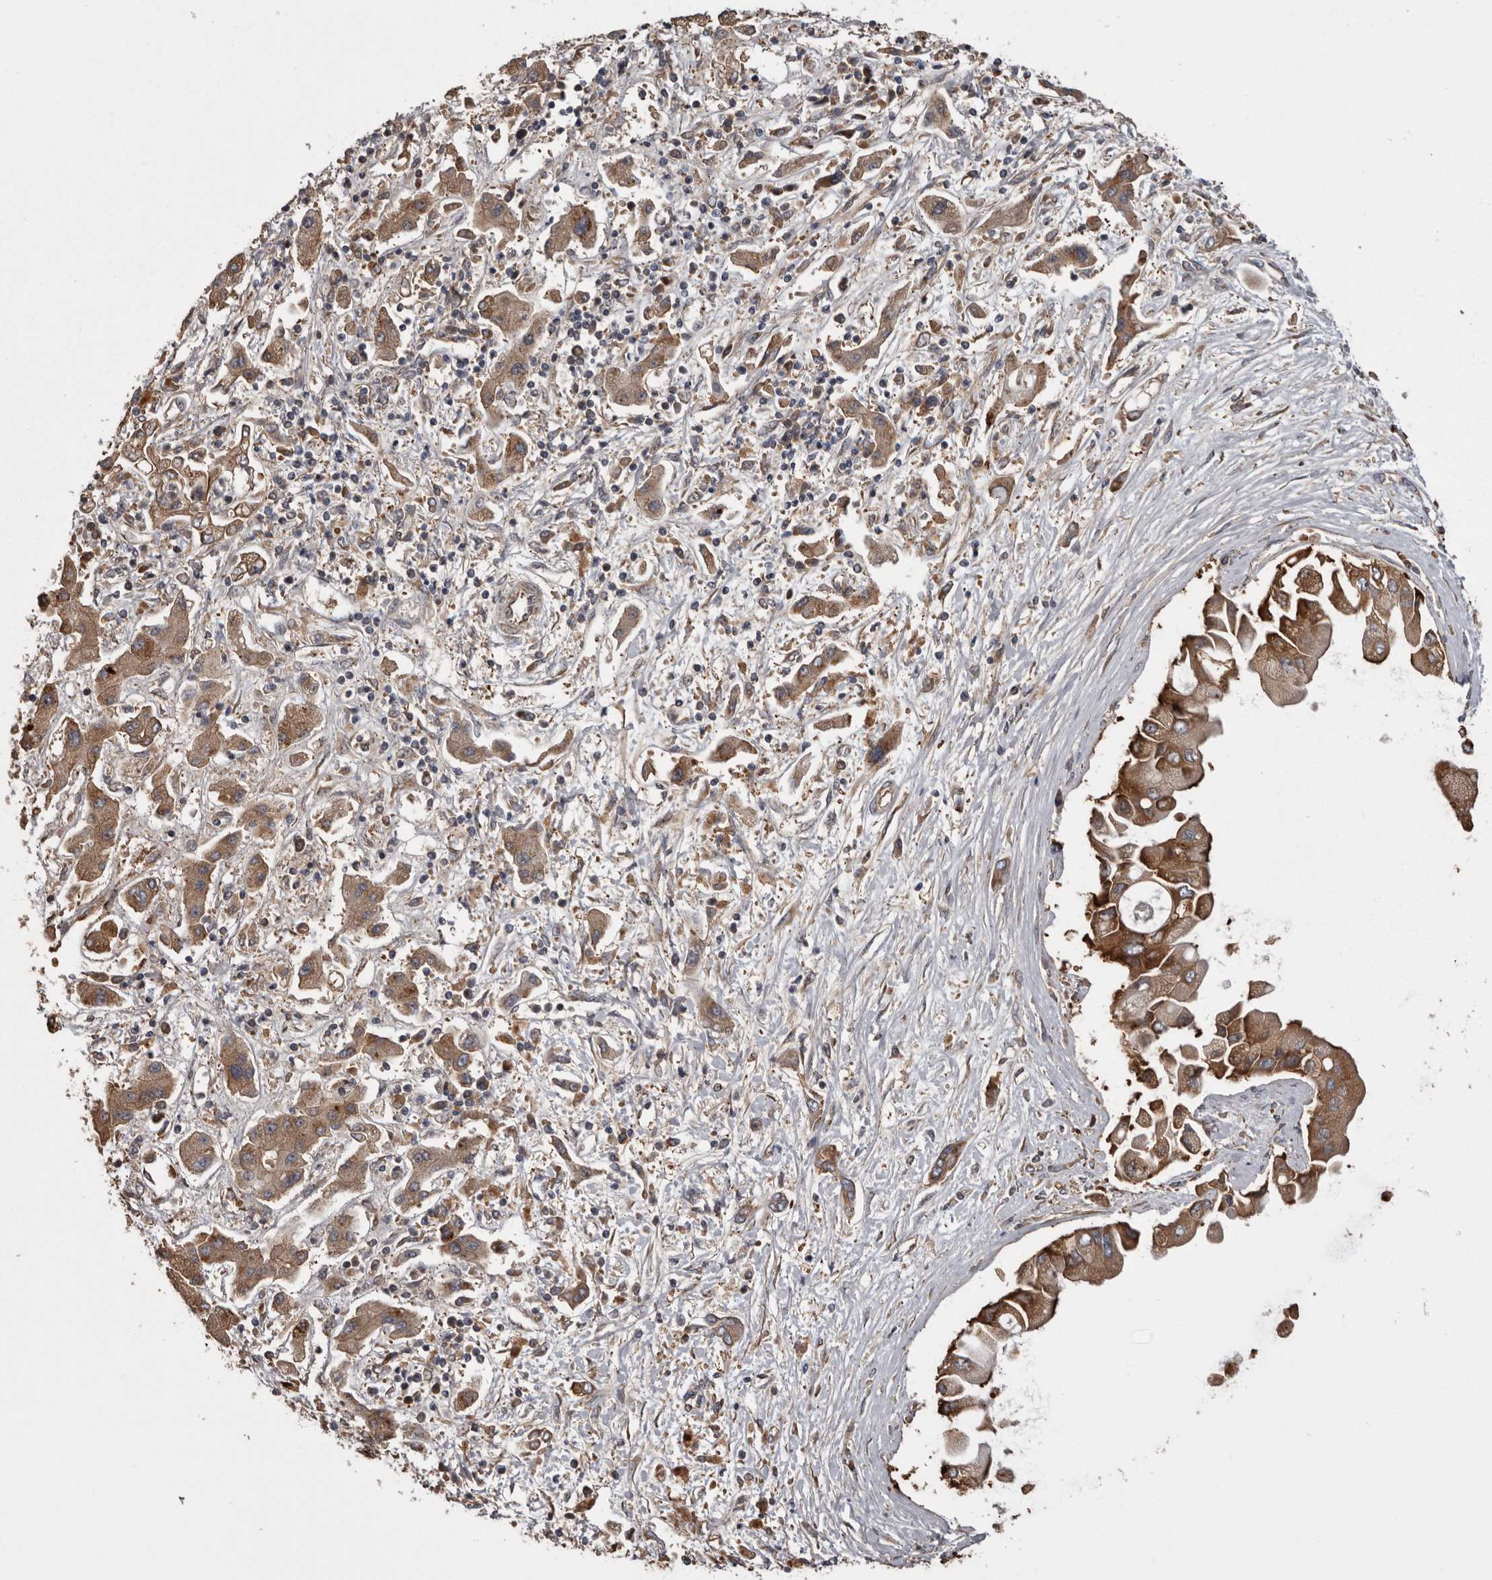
{"staining": {"intensity": "moderate", "quantity": ">75%", "location": "cytoplasmic/membranous"}, "tissue": "liver cancer", "cell_type": "Tumor cells", "image_type": "cancer", "snomed": [{"axis": "morphology", "description": "Cholangiocarcinoma"}, {"axis": "topography", "description": "Liver"}], "caption": "A photomicrograph showing moderate cytoplasmic/membranous staining in approximately >75% of tumor cells in cholangiocarcinoma (liver), as visualized by brown immunohistochemical staining.", "gene": "DARS1", "patient": {"sex": "male", "age": 50}}